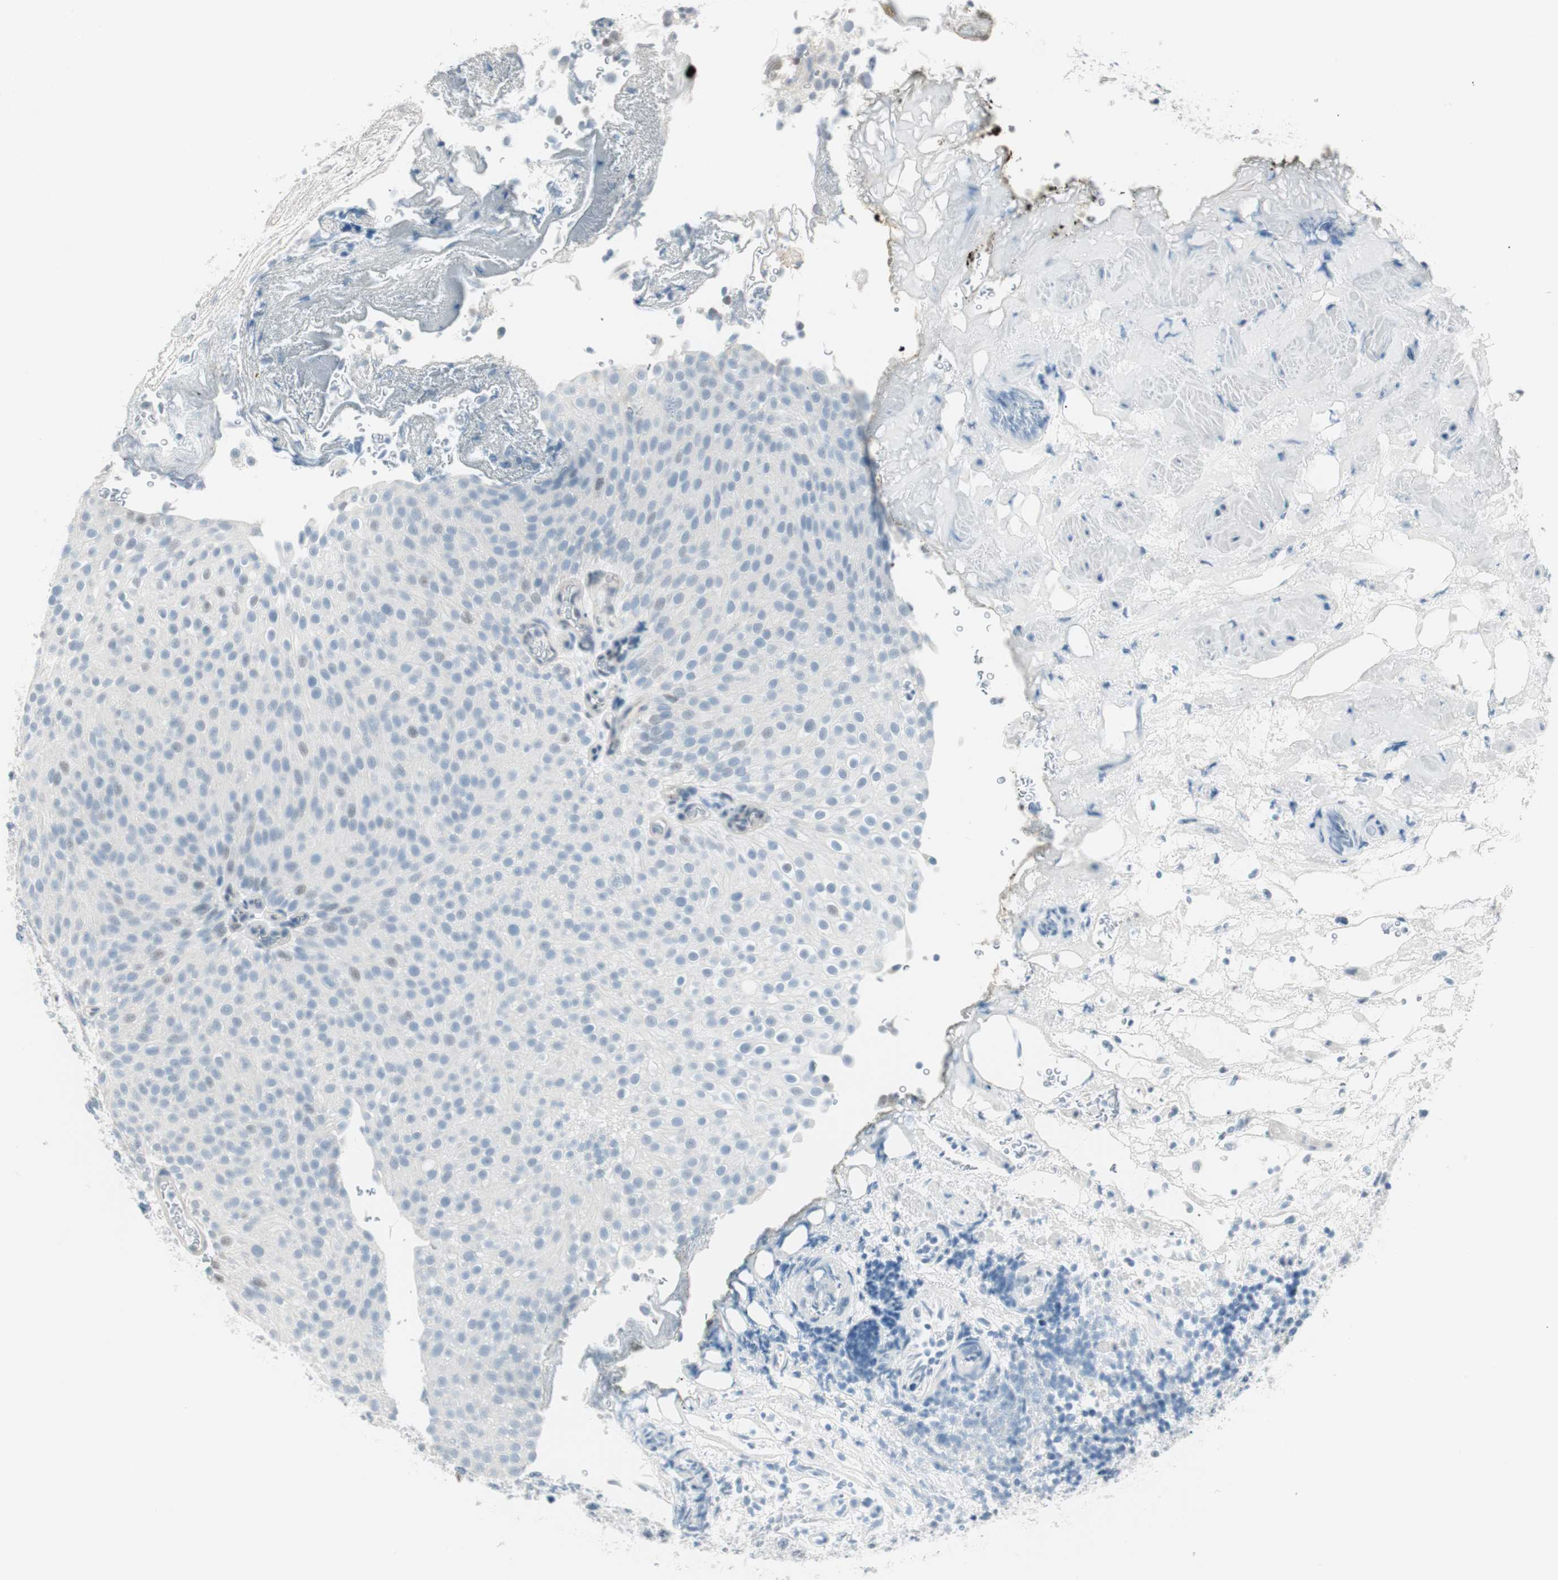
{"staining": {"intensity": "negative", "quantity": "none", "location": "none"}, "tissue": "urothelial cancer", "cell_type": "Tumor cells", "image_type": "cancer", "snomed": [{"axis": "morphology", "description": "Urothelial carcinoma, Low grade"}, {"axis": "topography", "description": "Urinary bladder"}], "caption": "Immunohistochemistry micrograph of urothelial carcinoma (low-grade) stained for a protein (brown), which exhibits no staining in tumor cells.", "gene": "HOXB13", "patient": {"sex": "male", "age": 78}}